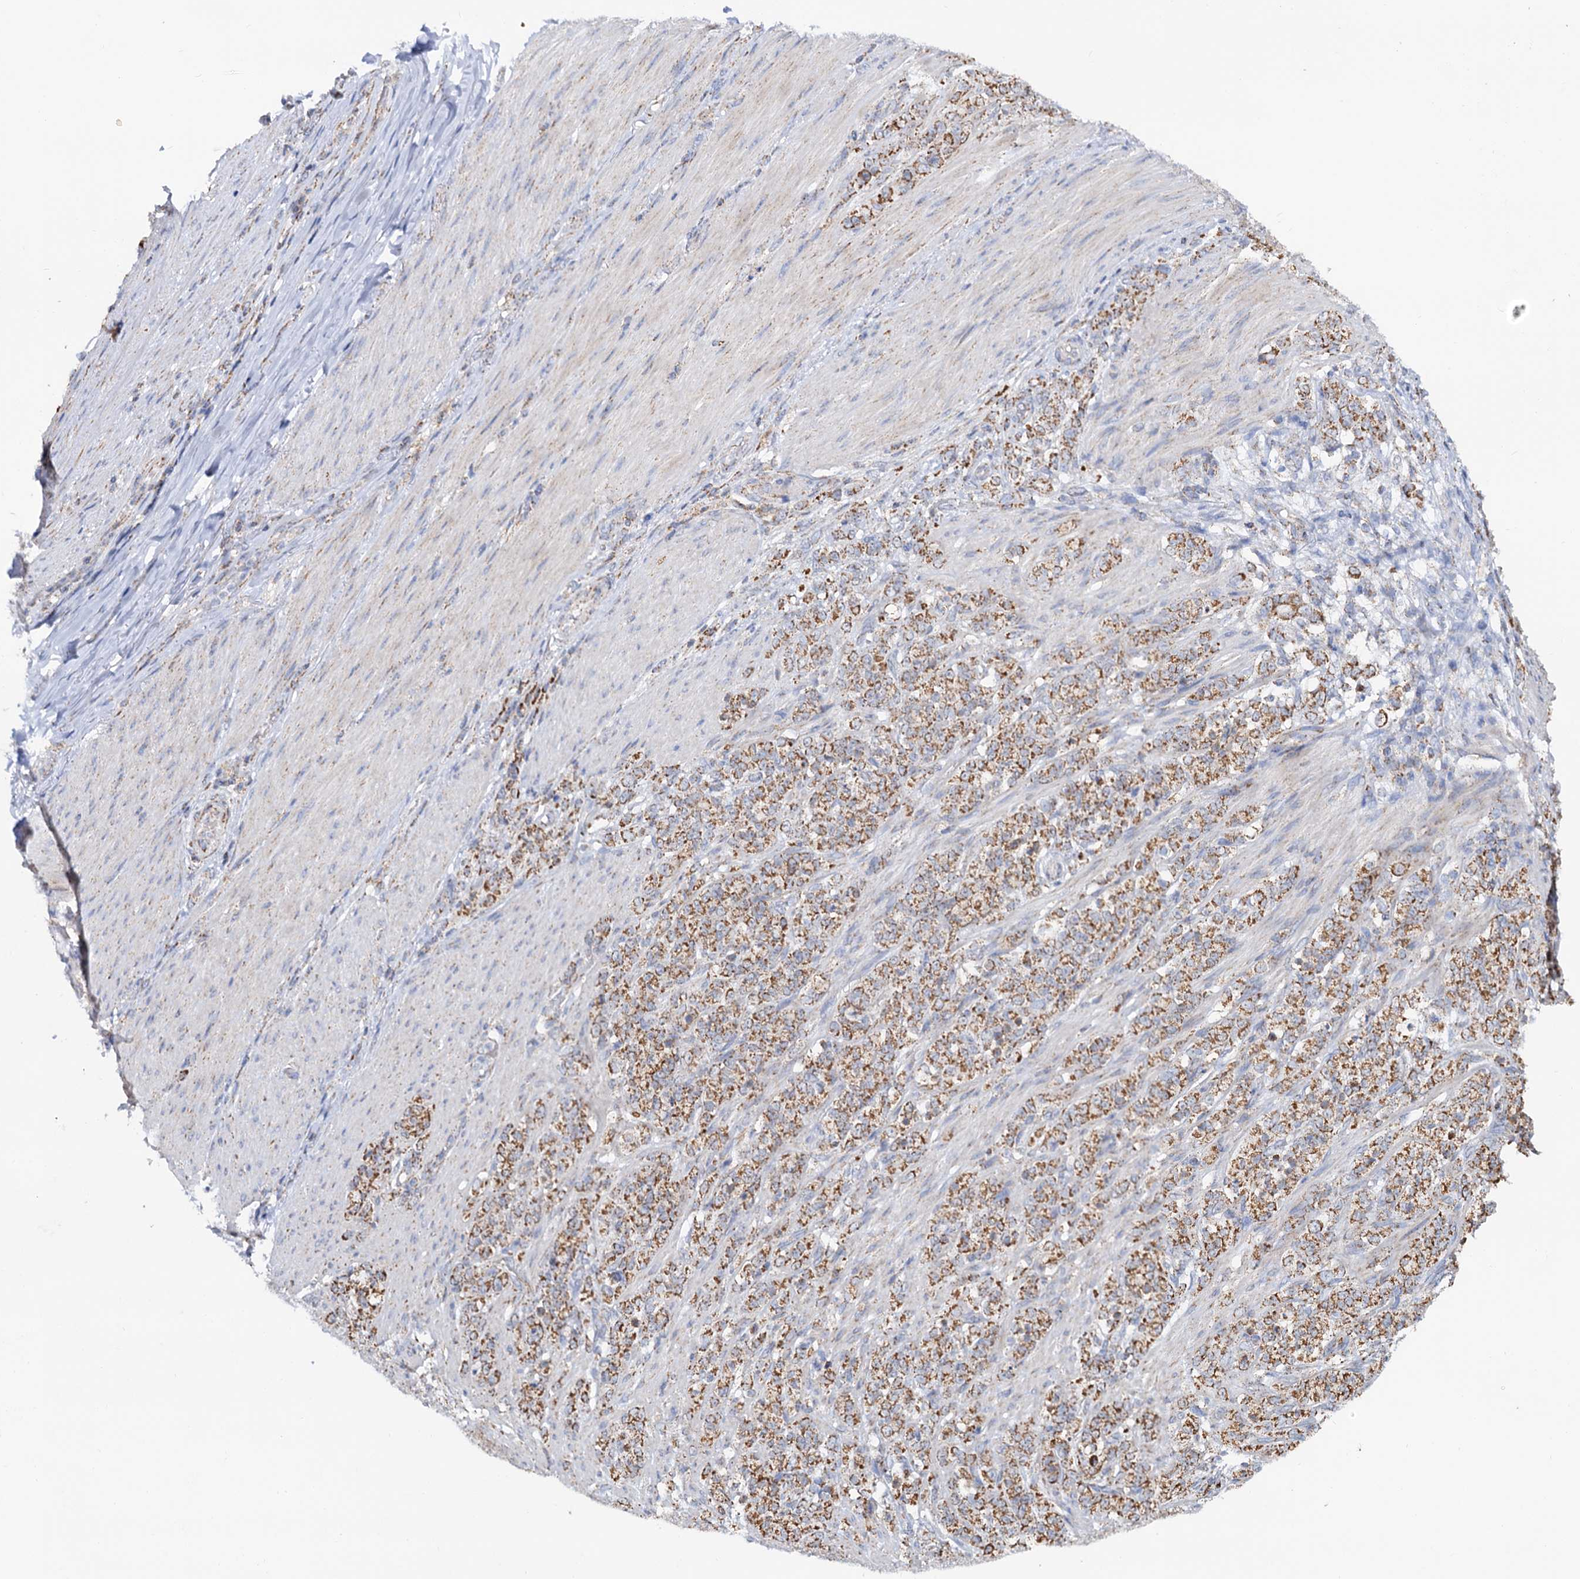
{"staining": {"intensity": "moderate", "quantity": ">75%", "location": "cytoplasmic/membranous"}, "tissue": "stomach cancer", "cell_type": "Tumor cells", "image_type": "cancer", "snomed": [{"axis": "morphology", "description": "Adenocarcinoma, NOS"}, {"axis": "topography", "description": "Stomach"}], "caption": "A histopathology image of stomach adenocarcinoma stained for a protein reveals moderate cytoplasmic/membranous brown staining in tumor cells. Nuclei are stained in blue.", "gene": "C2CD3", "patient": {"sex": "female", "age": 79}}